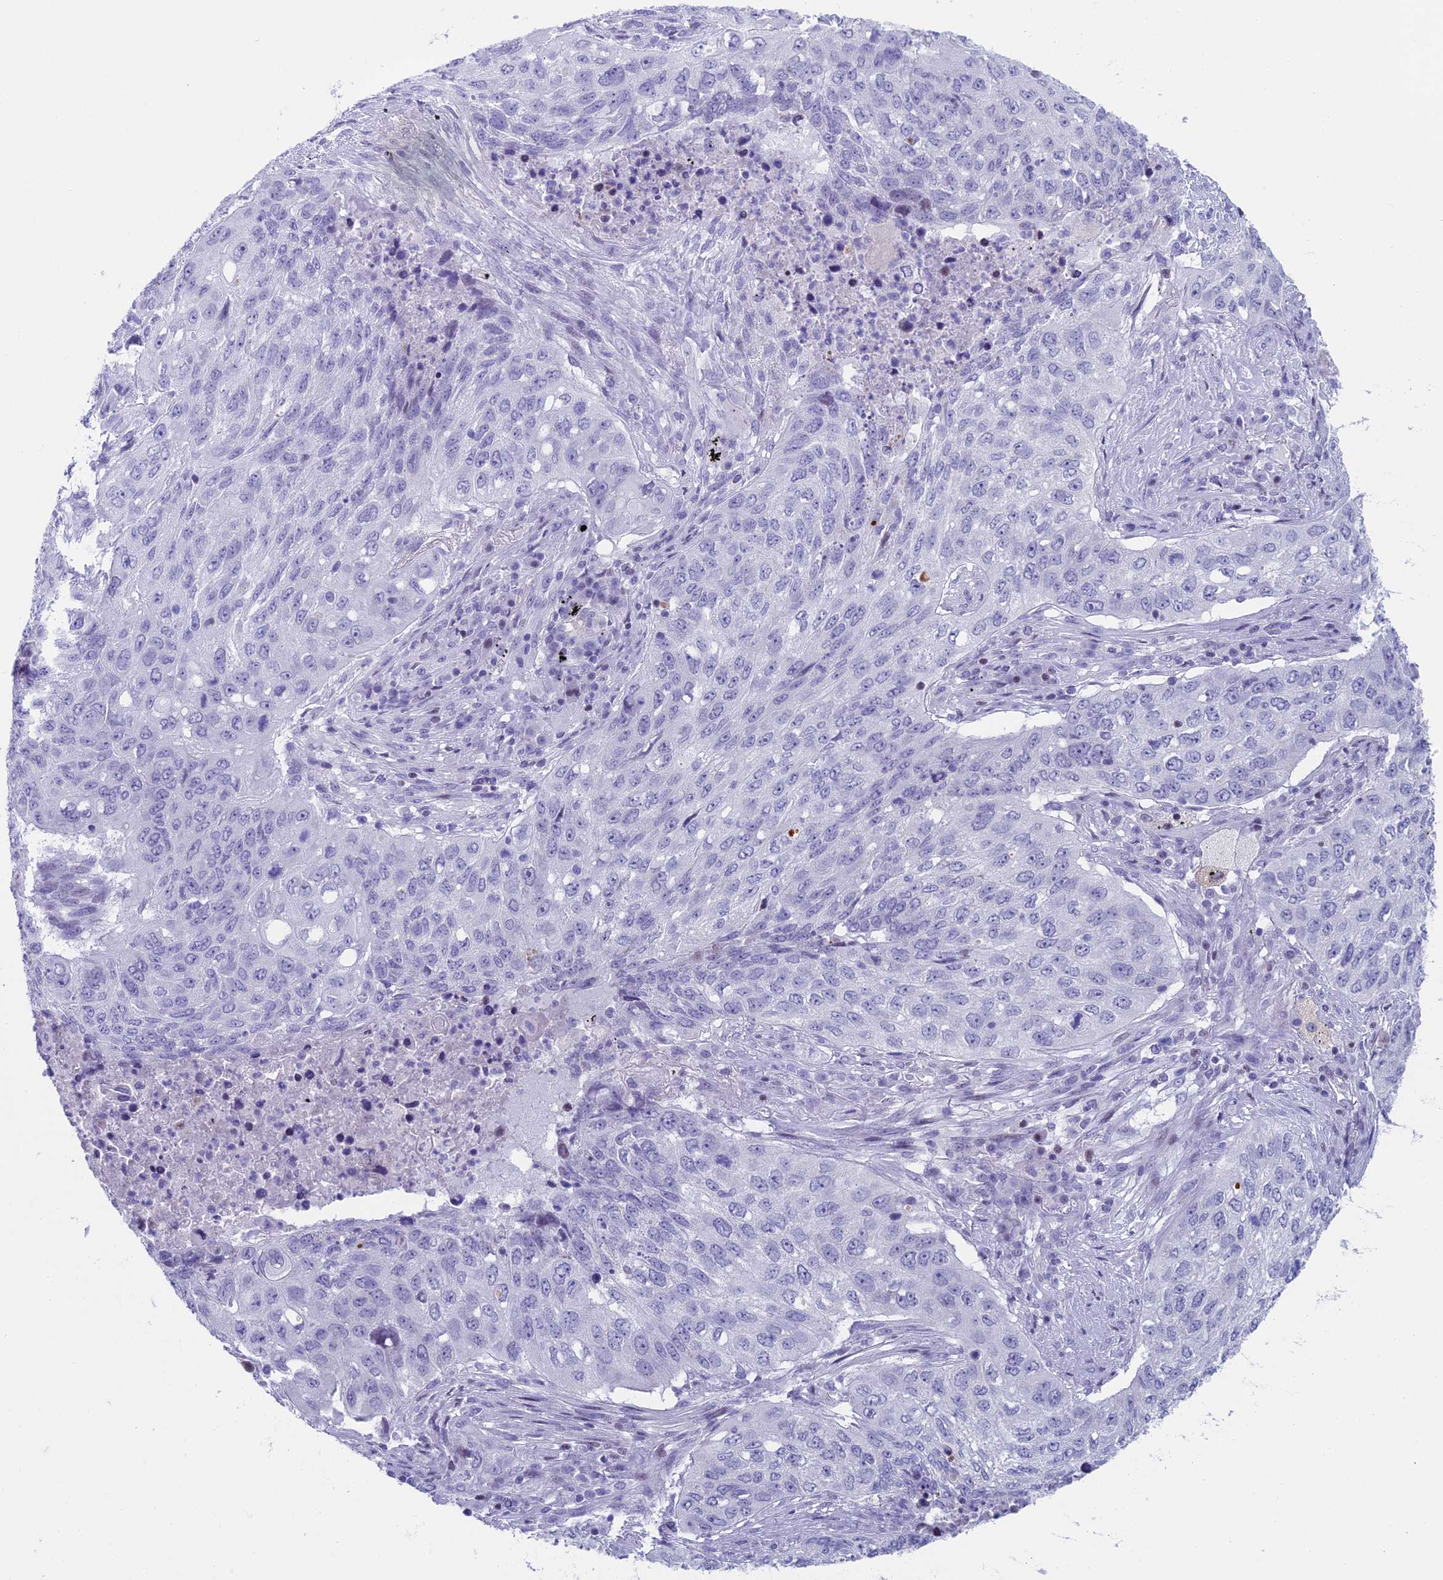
{"staining": {"intensity": "negative", "quantity": "none", "location": "none"}, "tissue": "lung cancer", "cell_type": "Tumor cells", "image_type": "cancer", "snomed": [{"axis": "morphology", "description": "Squamous cell carcinoma, NOS"}, {"axis": "topography", "description": "Lung"}], "caption": "This is an immunohistochemistry photomicrograph of squamous cell carcinoma (lung). There is no staining in tumor cells.", "gene": "CC2D2A", "patient": {"sex": "female", "age": 63}}